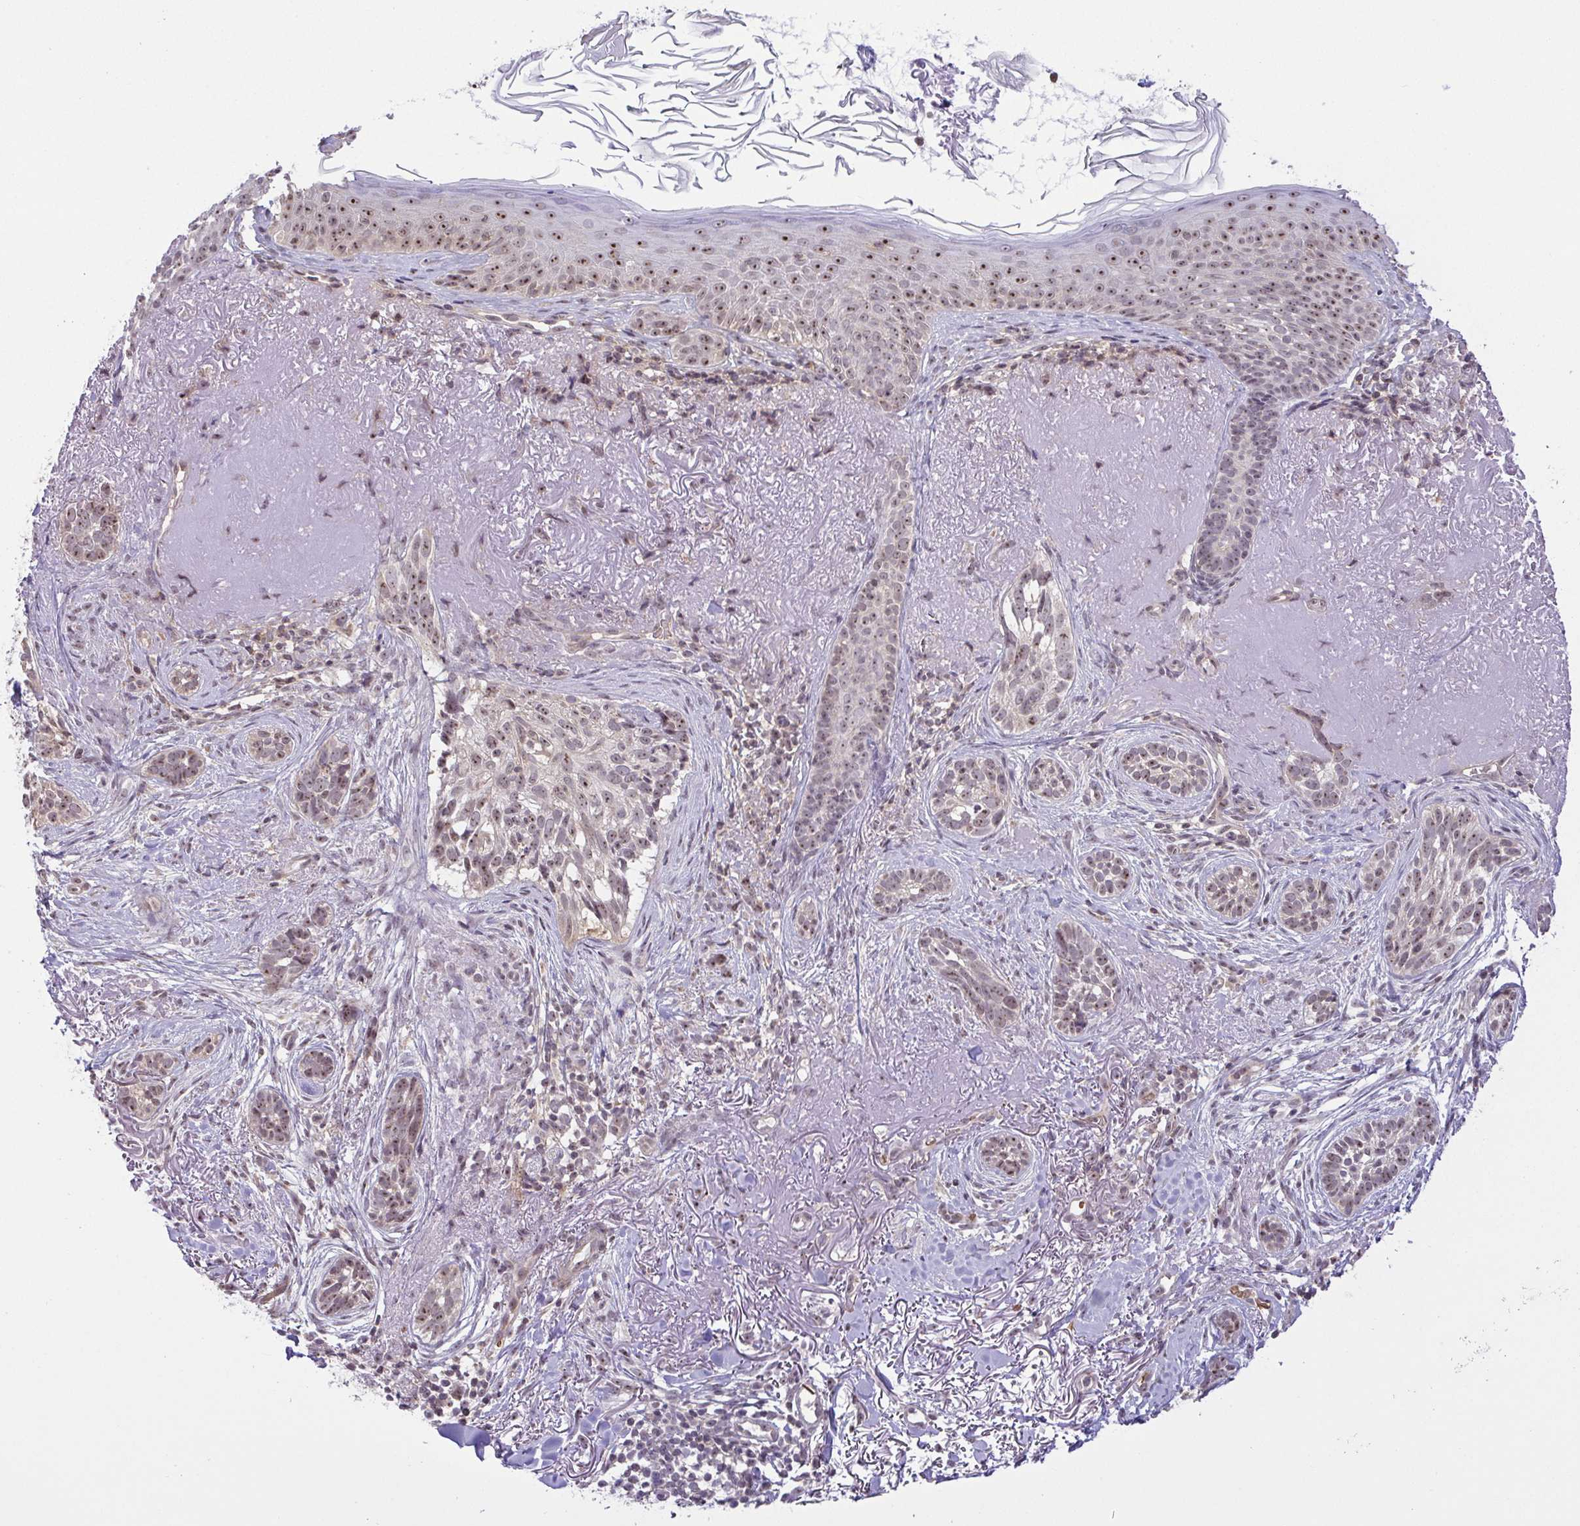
{"staining": {"intensity": "weak", "quantity": "25%-75%", "location": "nuclear"}, "tissue": "skin cancer", "cell_type": "Tumor cells", "image_type": "cancer", "snomed": [{"axis": "morphology", "description": "Basal cell carcinoma"}, {"axis": "morphology", "description": "BCC, high aggressive"}, {"axis": "topography", "description": "Skin"}], "caption": "Human skin bcc,  high aggressive stained with a protein marker reveals weak staining in tumor cells.", "gene": "RSL24D1", "patient": {"sex": "female", "age": 86}}